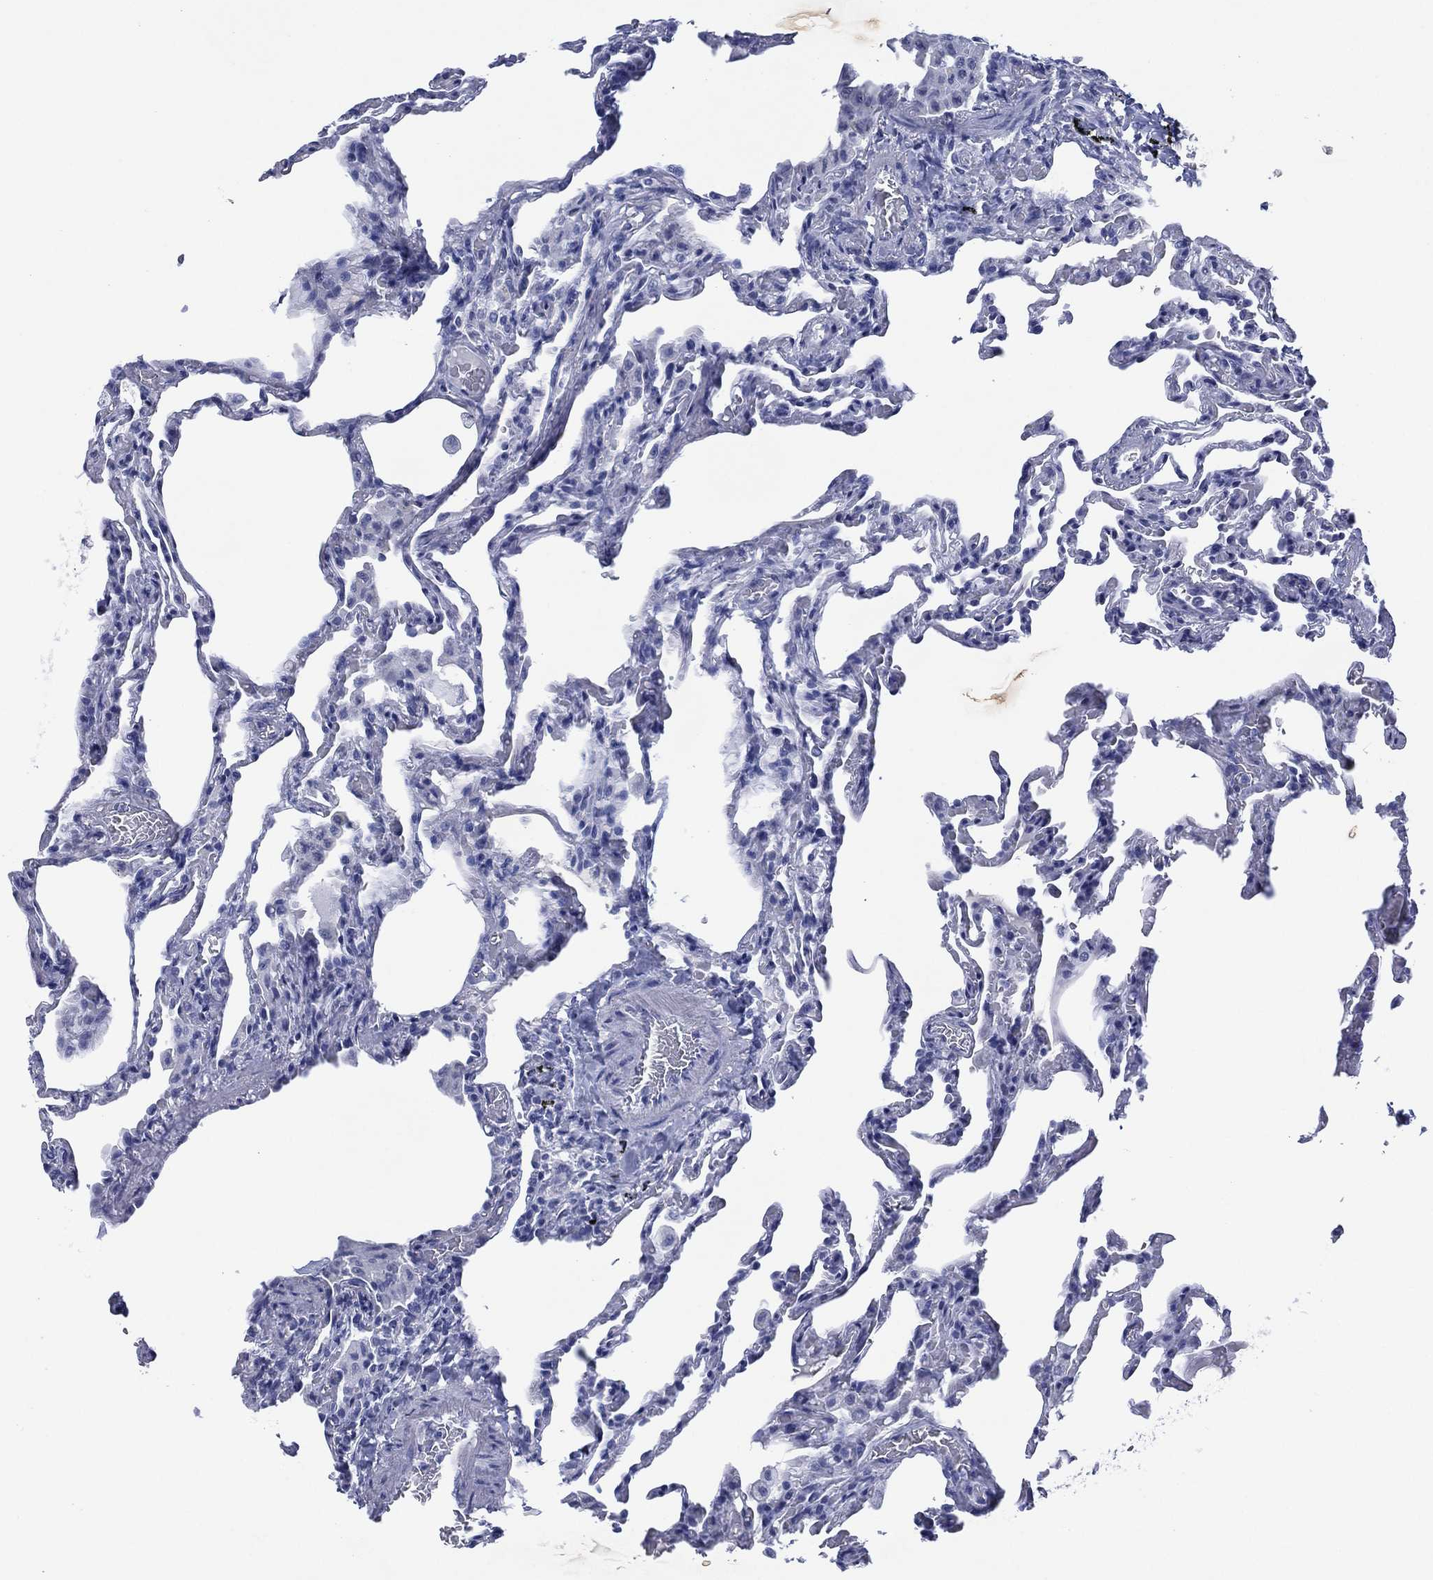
{"staining": {"intensity": "negative", "quantity": "none", "location": "none"}, "tissue": "lung", "cell_type": "Alveolar cells", "image_type": "normal", "snomed": [{"axis": "morphology", "description": "Normal tissue, NOS"}, {"axis": "topography", "description": "Lung"}], "caption": "Alveolar cells are negative for brown protein staining in normal lung. (DAB (3,3'-diaminobenzidine) IHC, high magnification).", "gene": "SIGLECL1", "patient": {"sex": "female", "age": 43}}